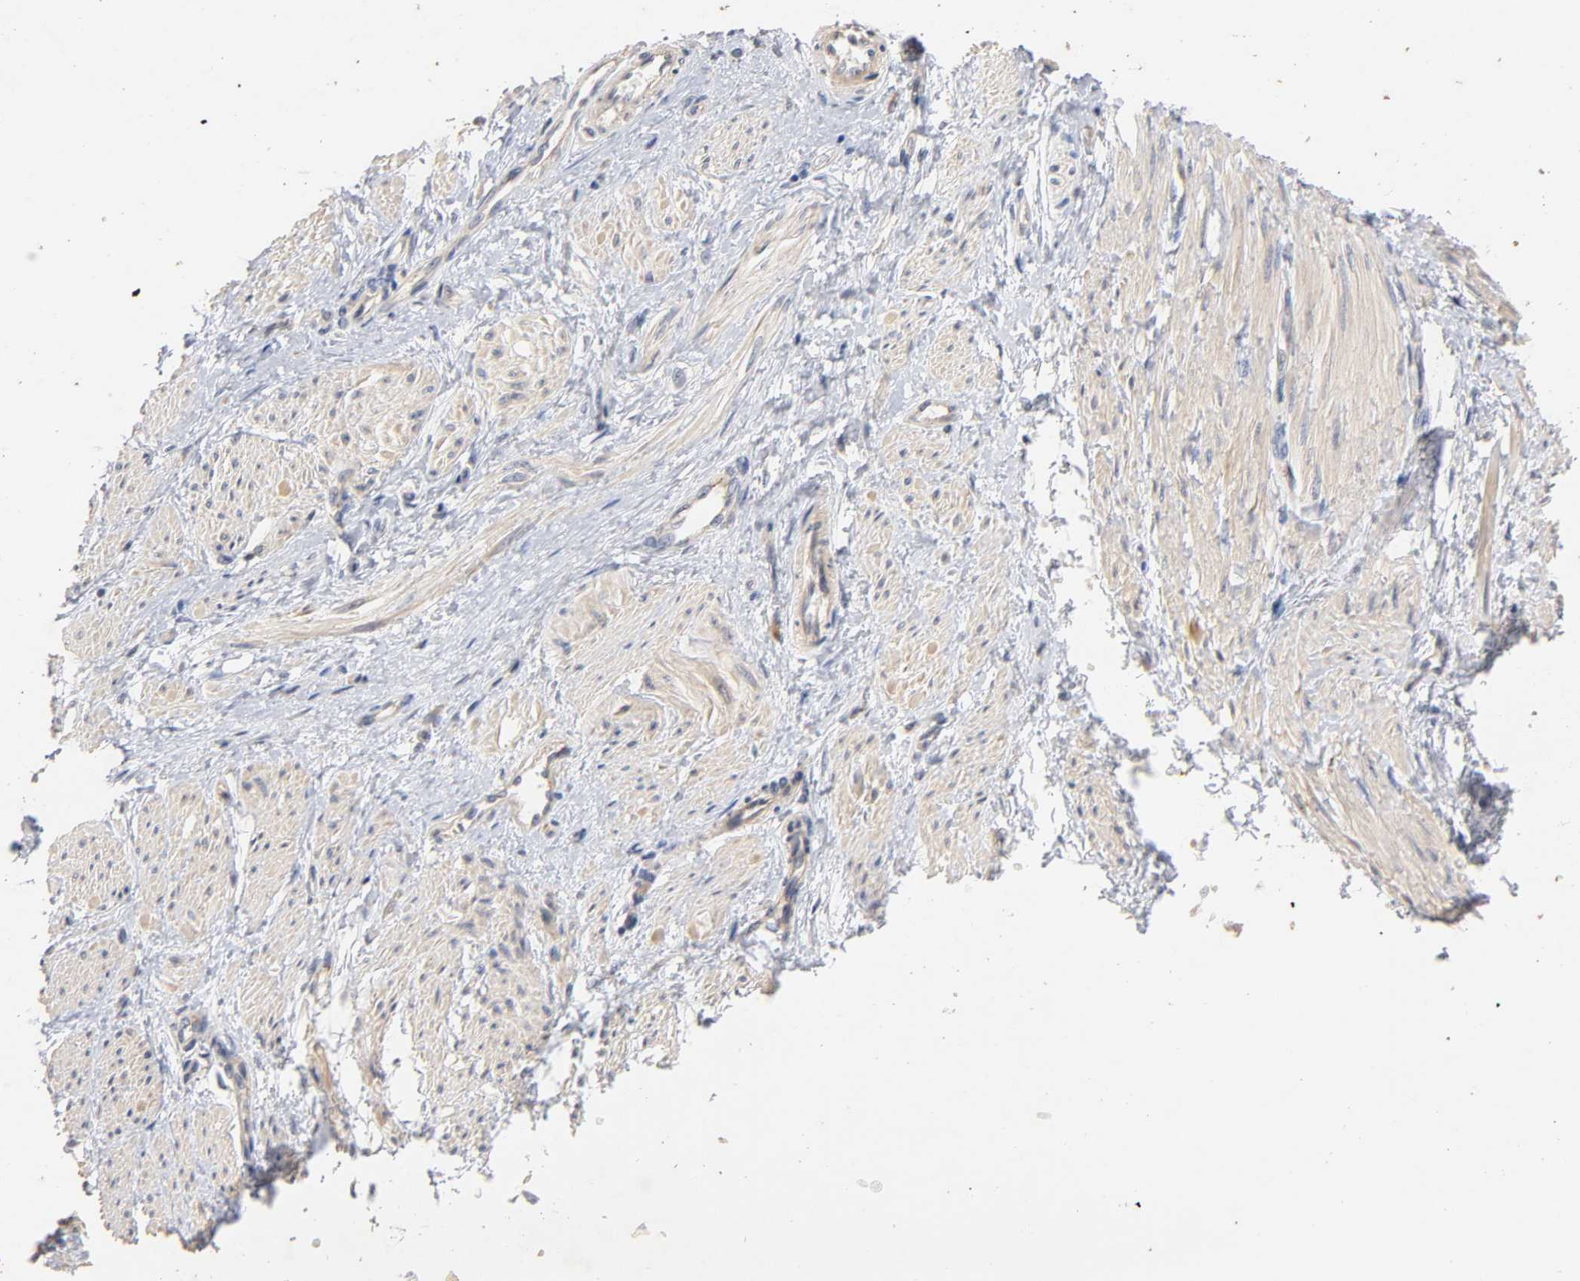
{"staining": {"intensity": "weak", "quantity": "25%-75%", "location": "cytoplasmic/membranous"}, "tissue": "smooth muscle", "cell_type": "Smooth muscle cells", "image_type": "normal", "snomed": [{"axis": "morphology", "description": "Normal tissue, NOS"}, {"axis": "topography", "description": "Smooth muscle"}, {"axis": "topography", "description": "Uterus"}], "caption": "High-power microscopy captured an immunohistochemistry histopathology image of unremarkable smooth muscle, revealing weak cytoplasmic/membranous expression in approximately 25%-75% of smooth muscle cells.", "gene": "PDZD11", "patient": {"sex": "female", "age": 39}}